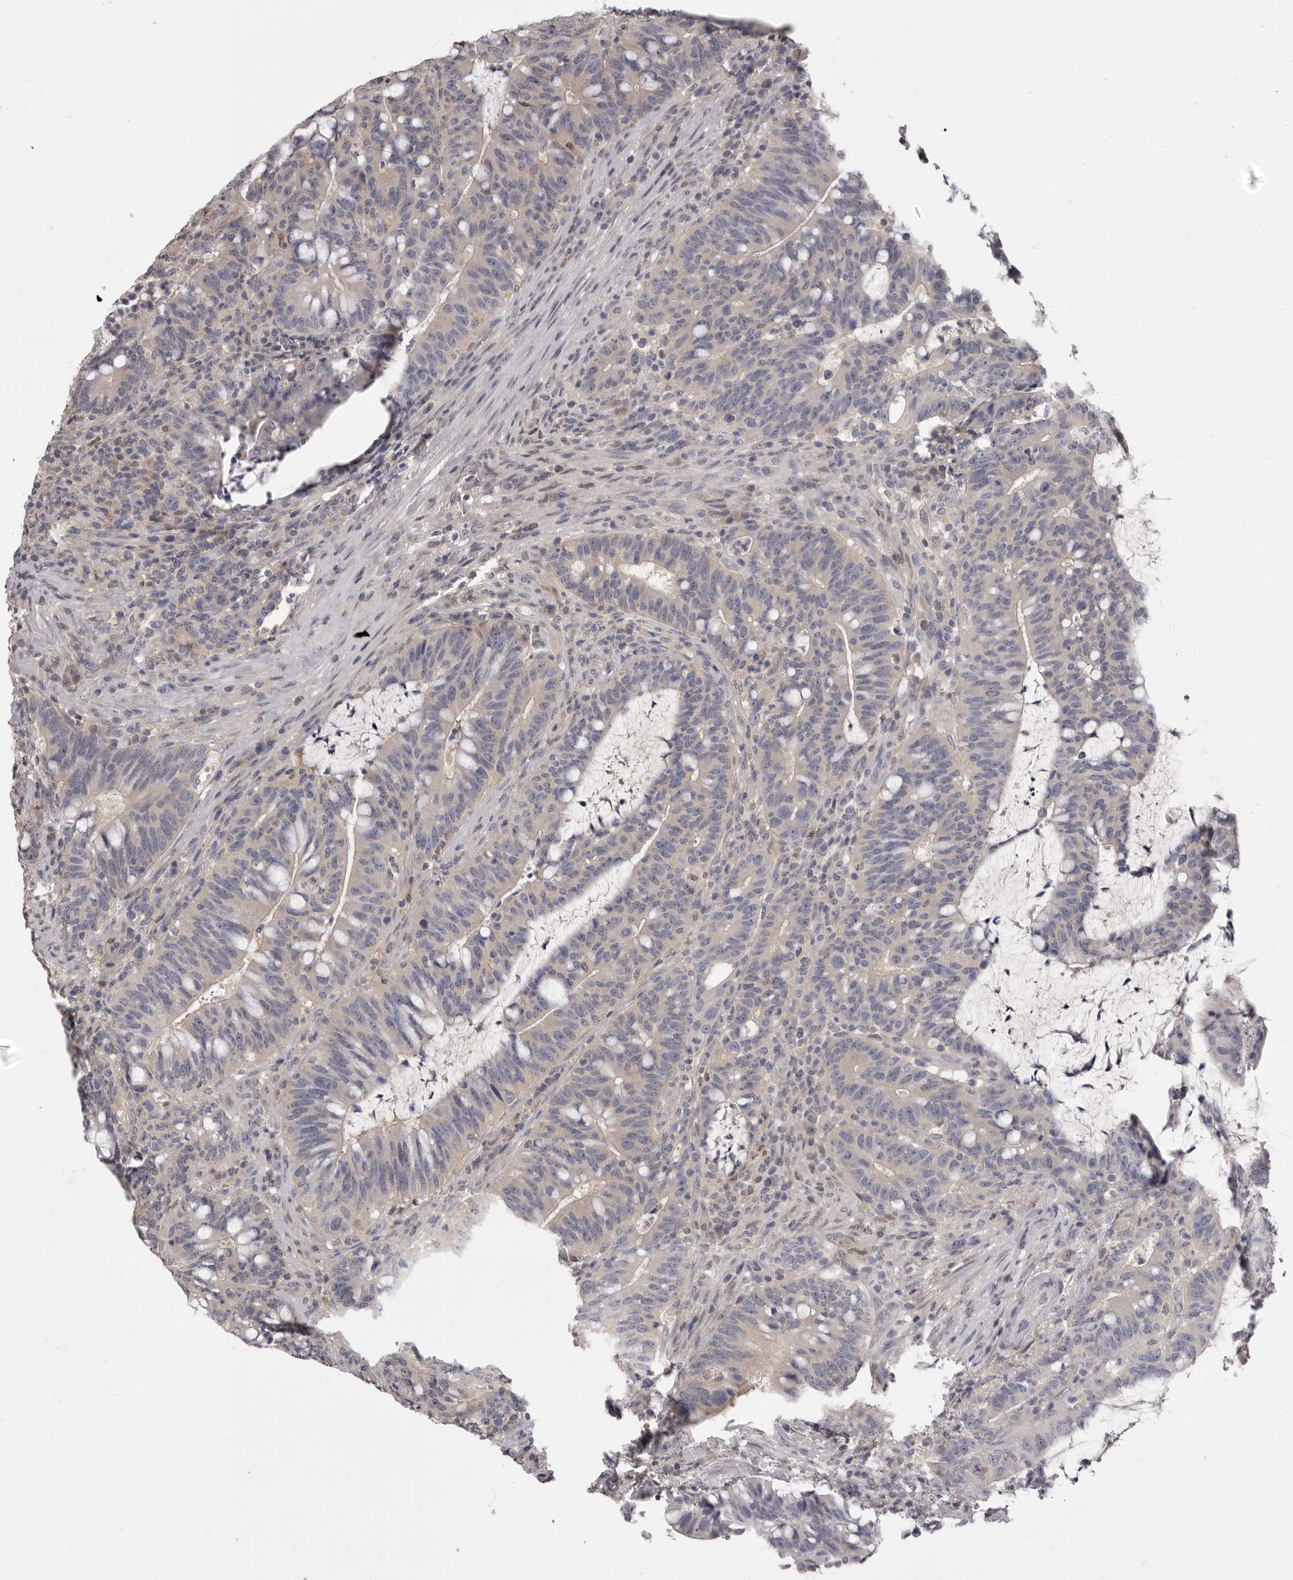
{"staining": {"intensity": "negative", "quantity": "none", "location": "none"}, "tissue": "colorectal cancer", "cell_type": "Tumor cells", "image_type": "cancer", "snomed": [{"axis": "morphology", "description": "Adenocarcinoma, NOS"}, {"axis": "topography", "description": "Colon"}], "caption": "Immunohistochemistry (IHC) image of neoplastic tissue: colorectal cancer (adenocarcinoma) stained with DAB (3,3'-diaminobenzidine) shows no significant protein positivity in tumor cells.", "gene": "MDH1", "patient": {"sex": "female", "age": 66}}